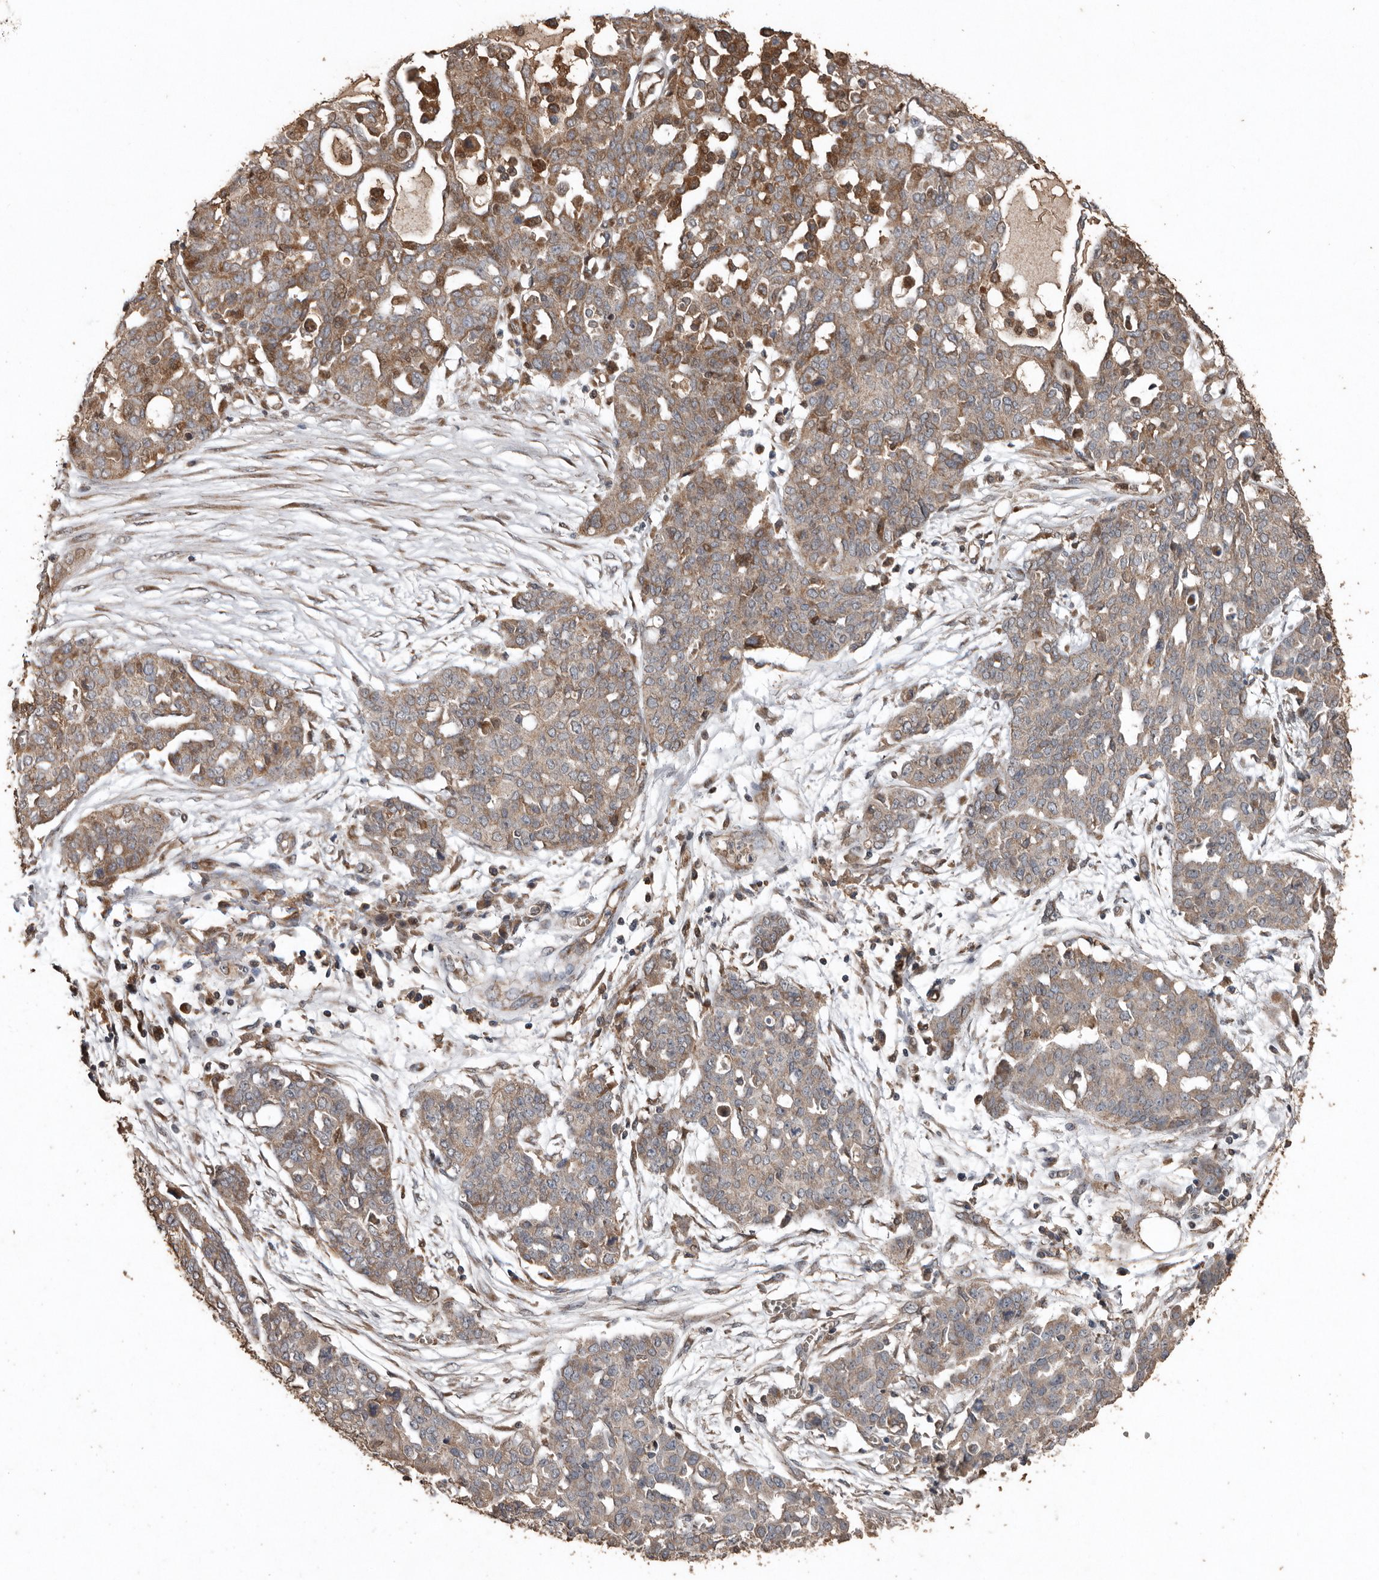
{"staining": {"intensity": "moderate", "quantity": "25%-75%", "location": "cytoplasmic/membranous"}, "tissue": "ovarian cancer", "cell_type": "Tumor cells", "image_type": "cancer", "snomed": [{"axis": "morphology", "description": "Cystadenocarcinoma, serous, NOS"}, {"axis": "topography", "description": "Soft tissue"}, {"axis": "topography", "description": "Ovary"}], "caption": "This histopathology image shows ovarian cancer stained with immunohistochemistry (IHC) to label a protein in brown. The cytoplasmic/membranous of tumor cells show moderate positivity for the protein. Nuclei are counter-stained blue.", "gene": "RANBP17", "patient": {"sex": "female", "age": 57}}